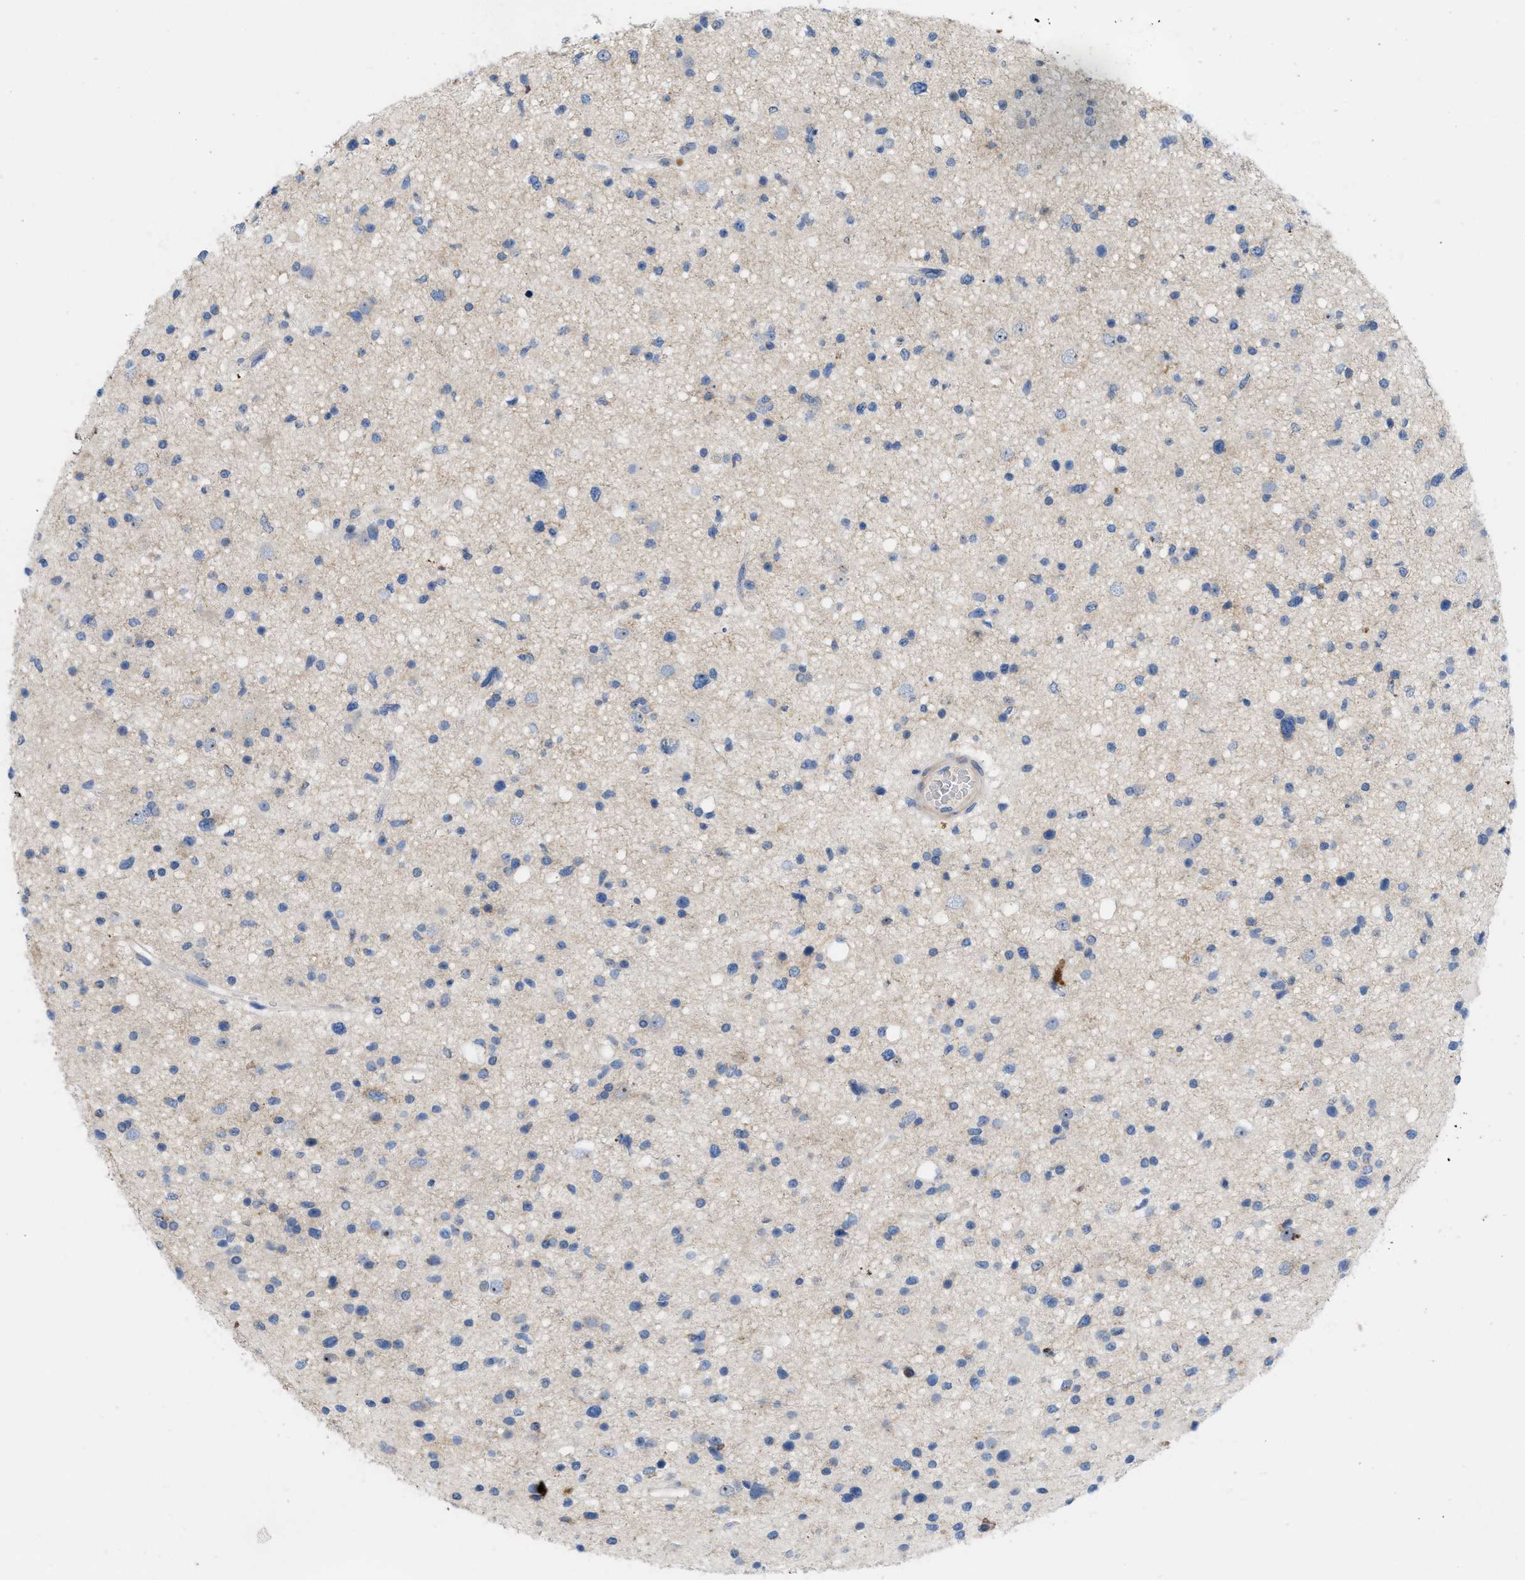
{"staining": {"intensity": "negative", "quantity": "none", "location": "none"}, "tissue": "glioma", "cell_type": "Tumor cells", "image_type": "cancer", "snomed": [{"axis": "morphology", "description": "Glioma, malignant, High grade"}, {"axis": "topography", "description": "Brain"}], "caption": "The histopathology image exhibits no staining of tumor cells in high-grade glioma (malignant). (Brightfield microscopy of DAB immunohistochemistry (IHC) at high magnification).", "gene": "PLPPR5", "patient": {"sex": "male", "age": 33}}